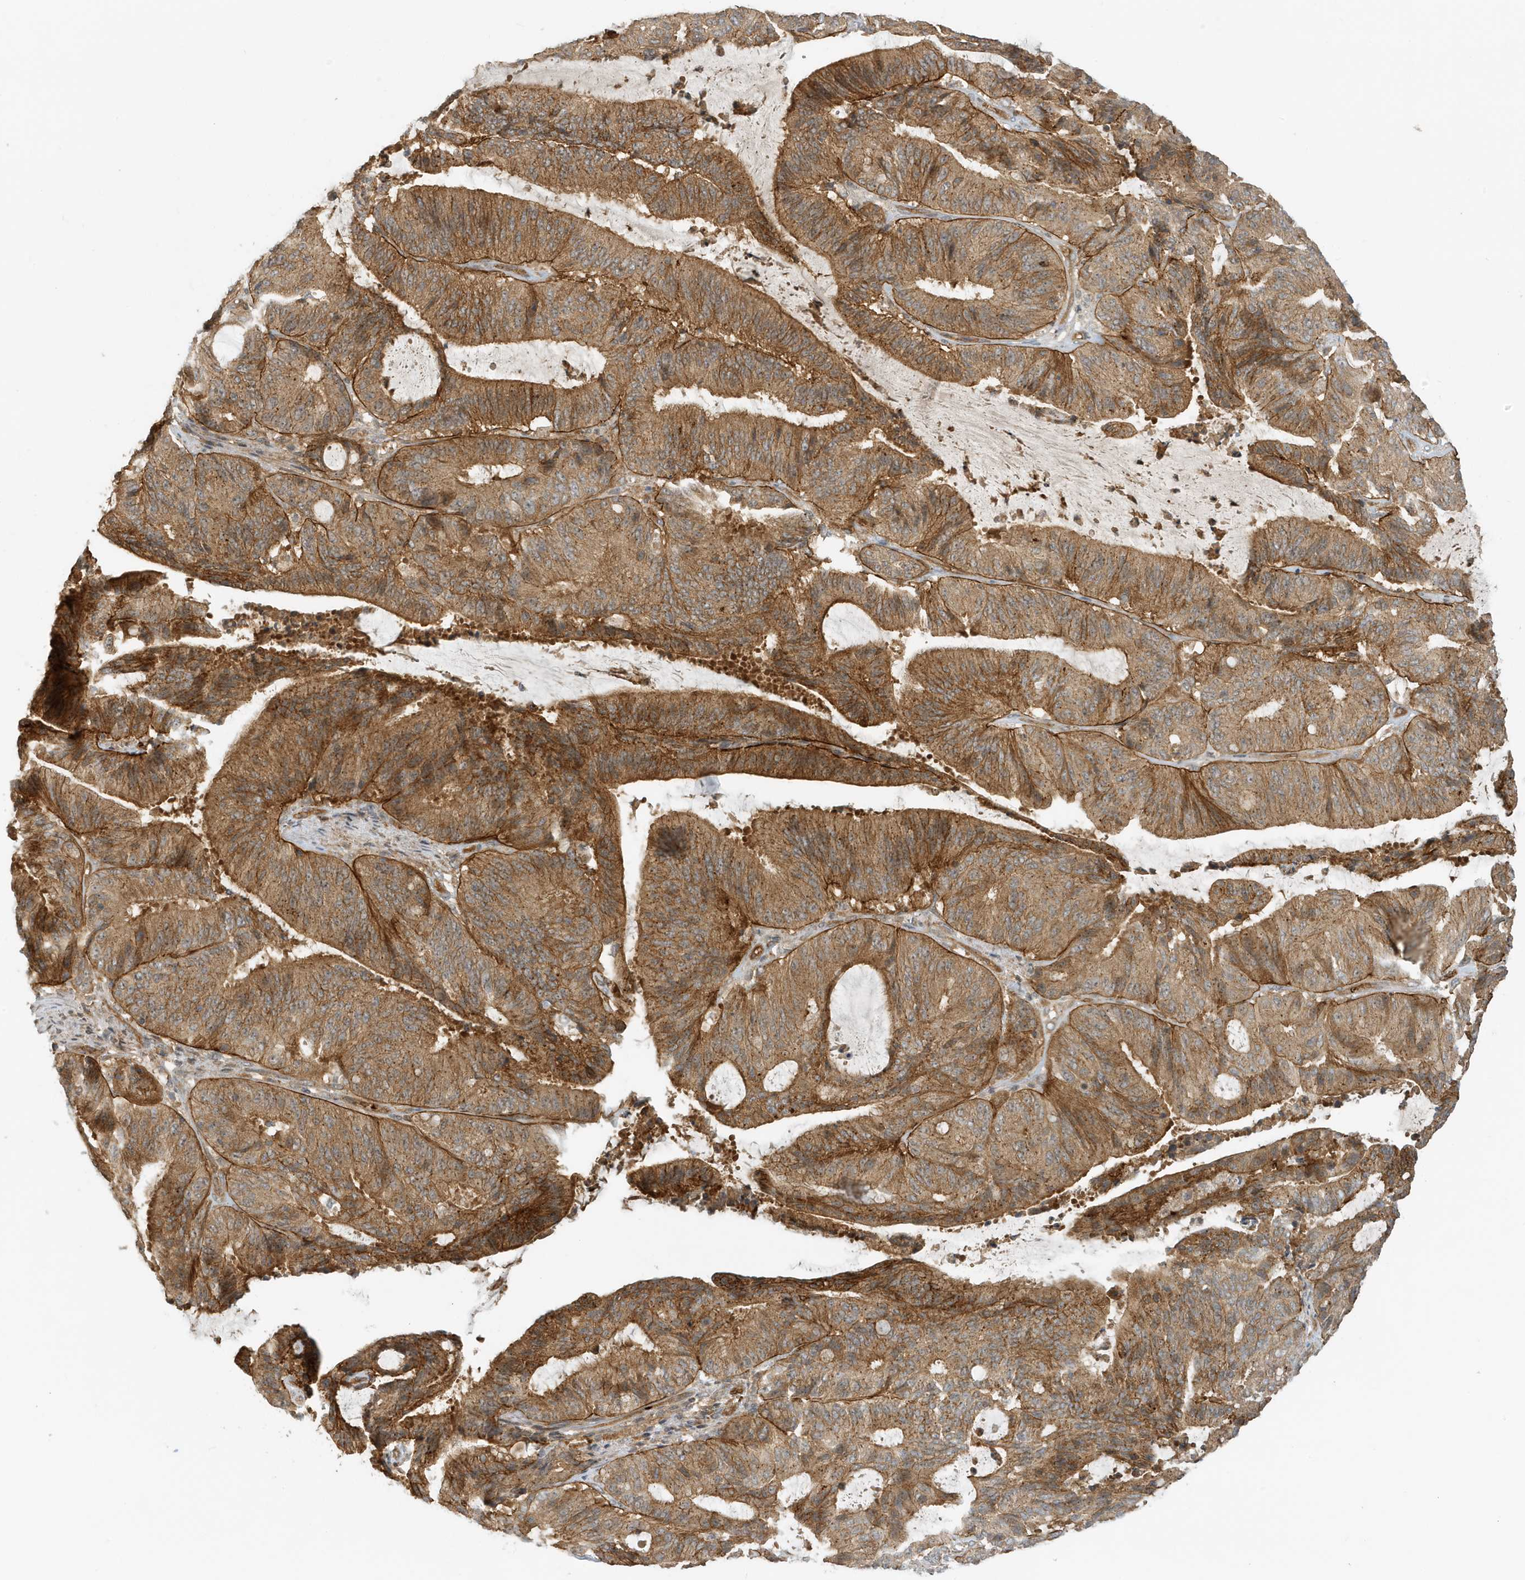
{"staining": {"intensity": "moderate", "quantity": ">75%", "location": "cytoplasmic/membranous"}, "tissue": "liver cancer", "cell_type": "Tumor cells", "image_type": "cancer", "snomed": [{"axis": "morphology", "description": "Normal tissue, NOS"}, {"axis": "morphology", "description": "Cholangiocarcinoma"}, {"axis": "topography", "description": "Liver"}, {"axis": "topography", "description": "Peripheral nerve tissue"}], "caption": "Tumor cells reveal medium levels of moderate cytoplasmic/membranous expression in about >75% of cells in liver cancer.", "gene": "FYCO1", "patient": {"sex": "female", "age": 73}}